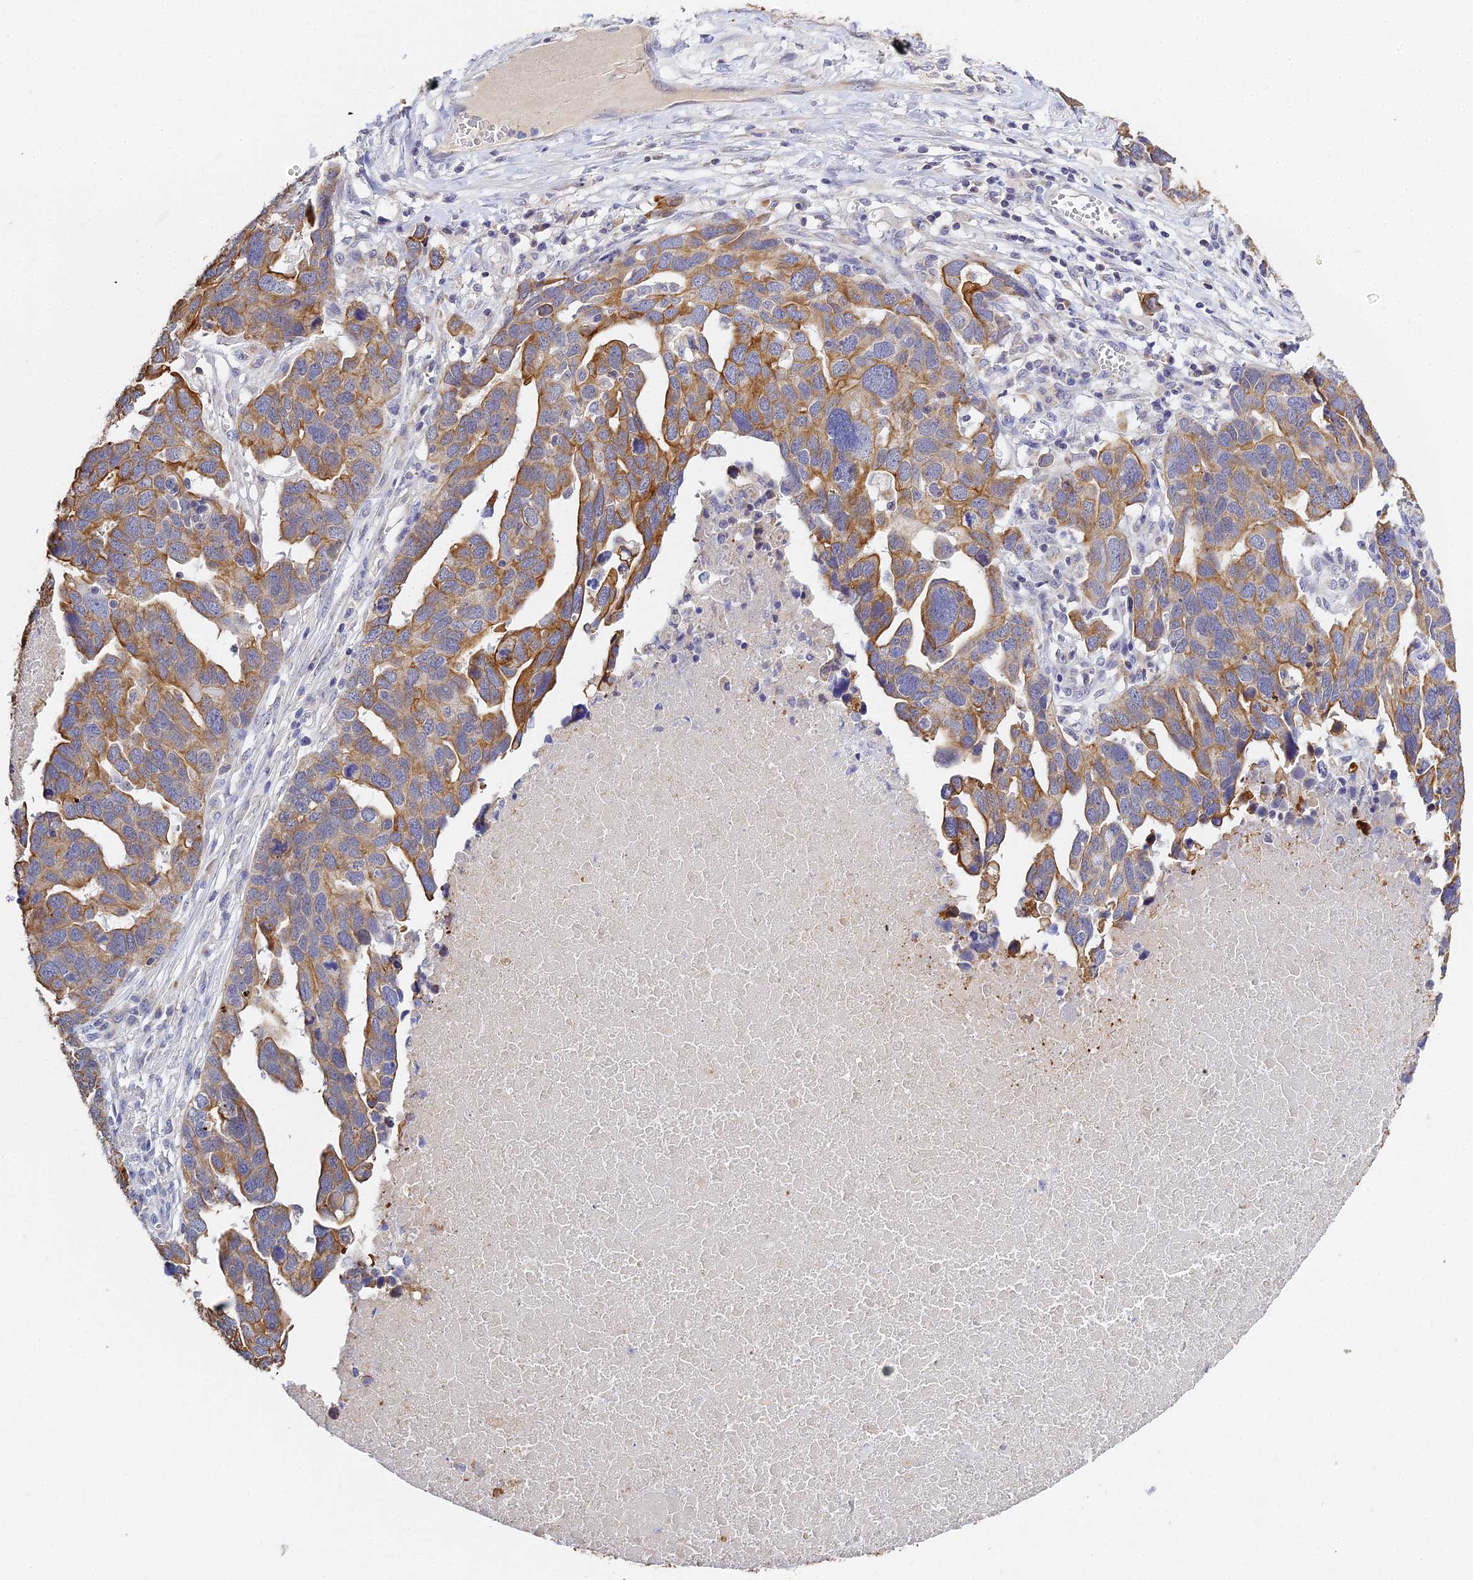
{"staining": {"intensity": "moderate", "quantity": ">75%", "location": "cytoplasmic/membranous"}, "tissue": "ovarian cancer", "cell_type": "Tumor cells", "image_type": "cancer", "snomed": [{"axis": "morphology", "description": "Cystadenocarcinoma, serous, NOS"}, {"axis": "topography", "description": "Ovary"}], "caption": "Serous cystadenocarcinoma (ovarian) stained for a protein shows moderate cytoplasmic/membranous positivity in tumor cells.", "gene": "ZXDA", "patient": {"sex": "female", "age": 54}}